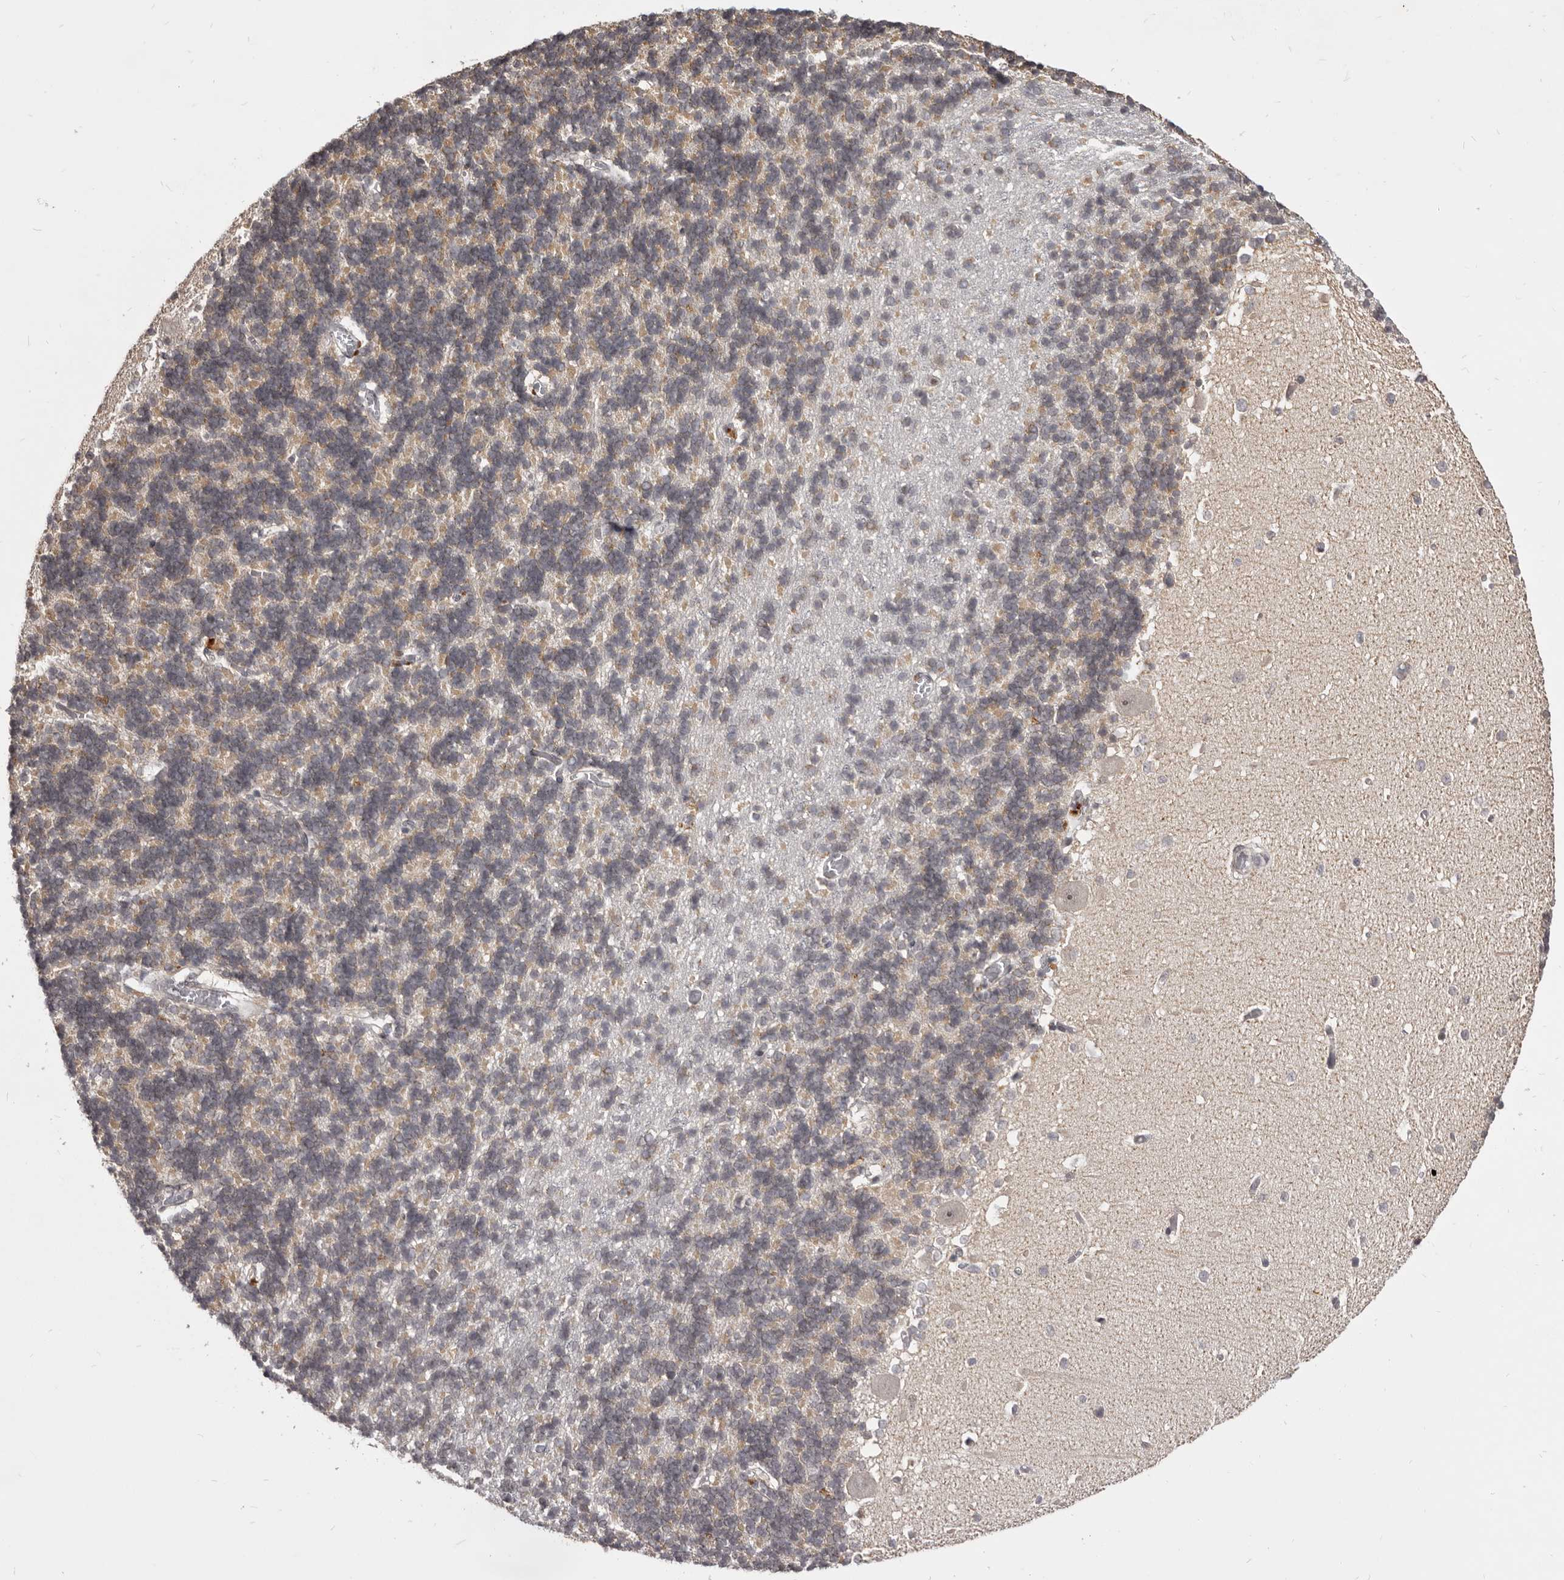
{"staining": {"intensity": "weak", "quantity": "<25%", "location": "cytoplasmic/membranous"}, "tissue": "cerebellum", "cell_type": "Cells in granular layer", "image_type": "normal", "snomed": [{"axis": "morphology", "description": "Normal tissue, NOS"}, {"axis": "topography", "description": "Cerebellum"}], "caption": "This histopathology image is of normal cerebellum stained with IHC to label a protein in brown with the nuclei are counter-stained blue. There is no positivity in cells in granular layer. Brightfield microscopy of immunohistochemistry stained with DAB (3,3'-diaminobenzidine) (brown) and hematoxylin (blue), captured at high magnification.", "gene": "THUMPD1", "patient": {"sex": "male", "age": 37}}